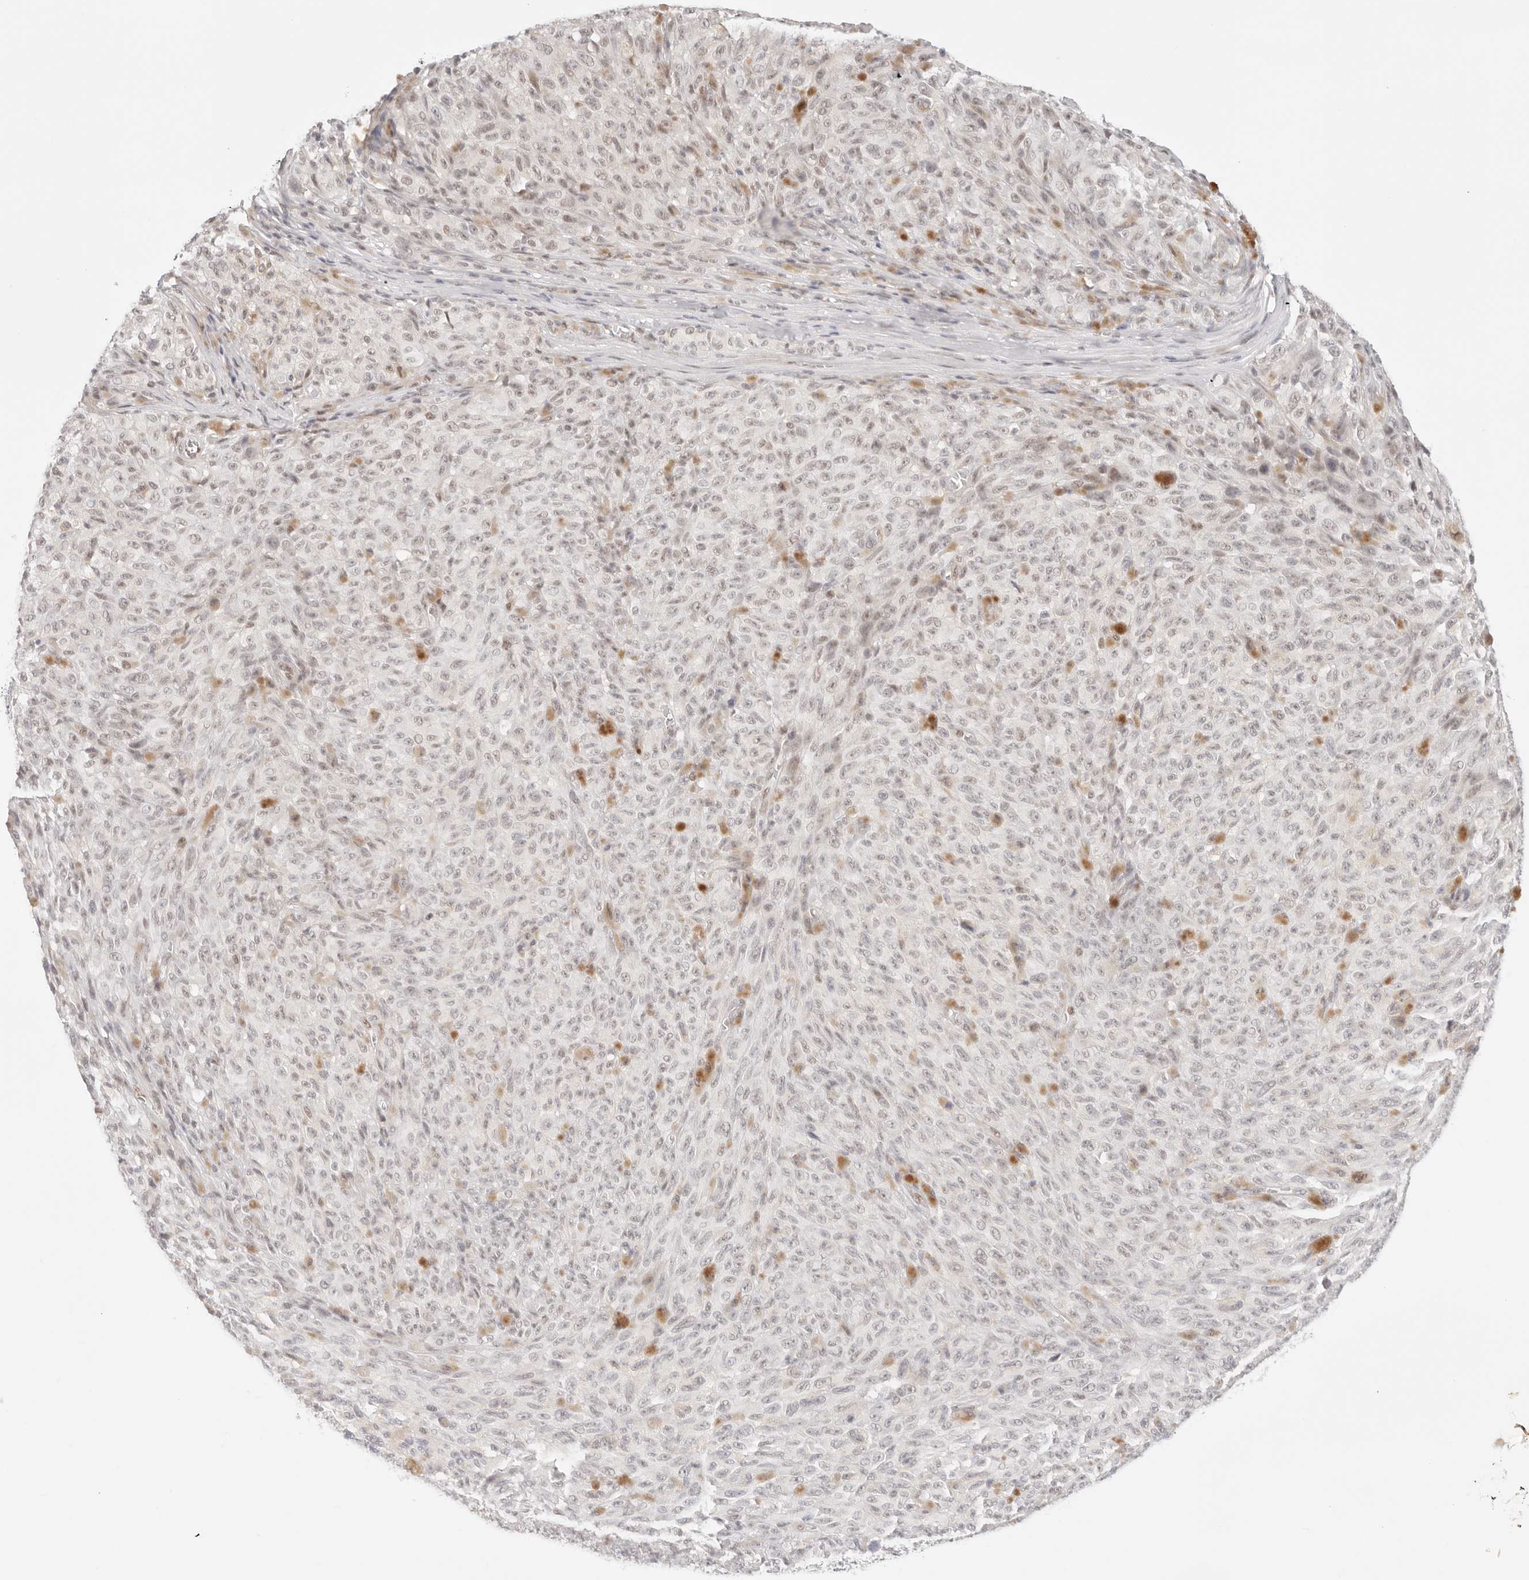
{"staining": {"intensity": "negative", "quantity": "none", "location": "none"}, "tissue": "melanoma", "cell_type": "Tumor cells", "image_type": "cancer", "snomed": [{"axis": "morphology", "description": "Malignant melanoma, NOS"}, {"axis": "topography", "description": "Skin"}], "caption": "Tumor cells show no significant staining in malignant melanoma. The staining was performed using DAB (3,3'-diaminobenzidine) to visualize the protein expression in brown, while the nuclei were stained in blue with hematoxylin (Magnification: 20x).", "gene": "GTF2E2", "patient": {"sex": "female", "age": 82}}